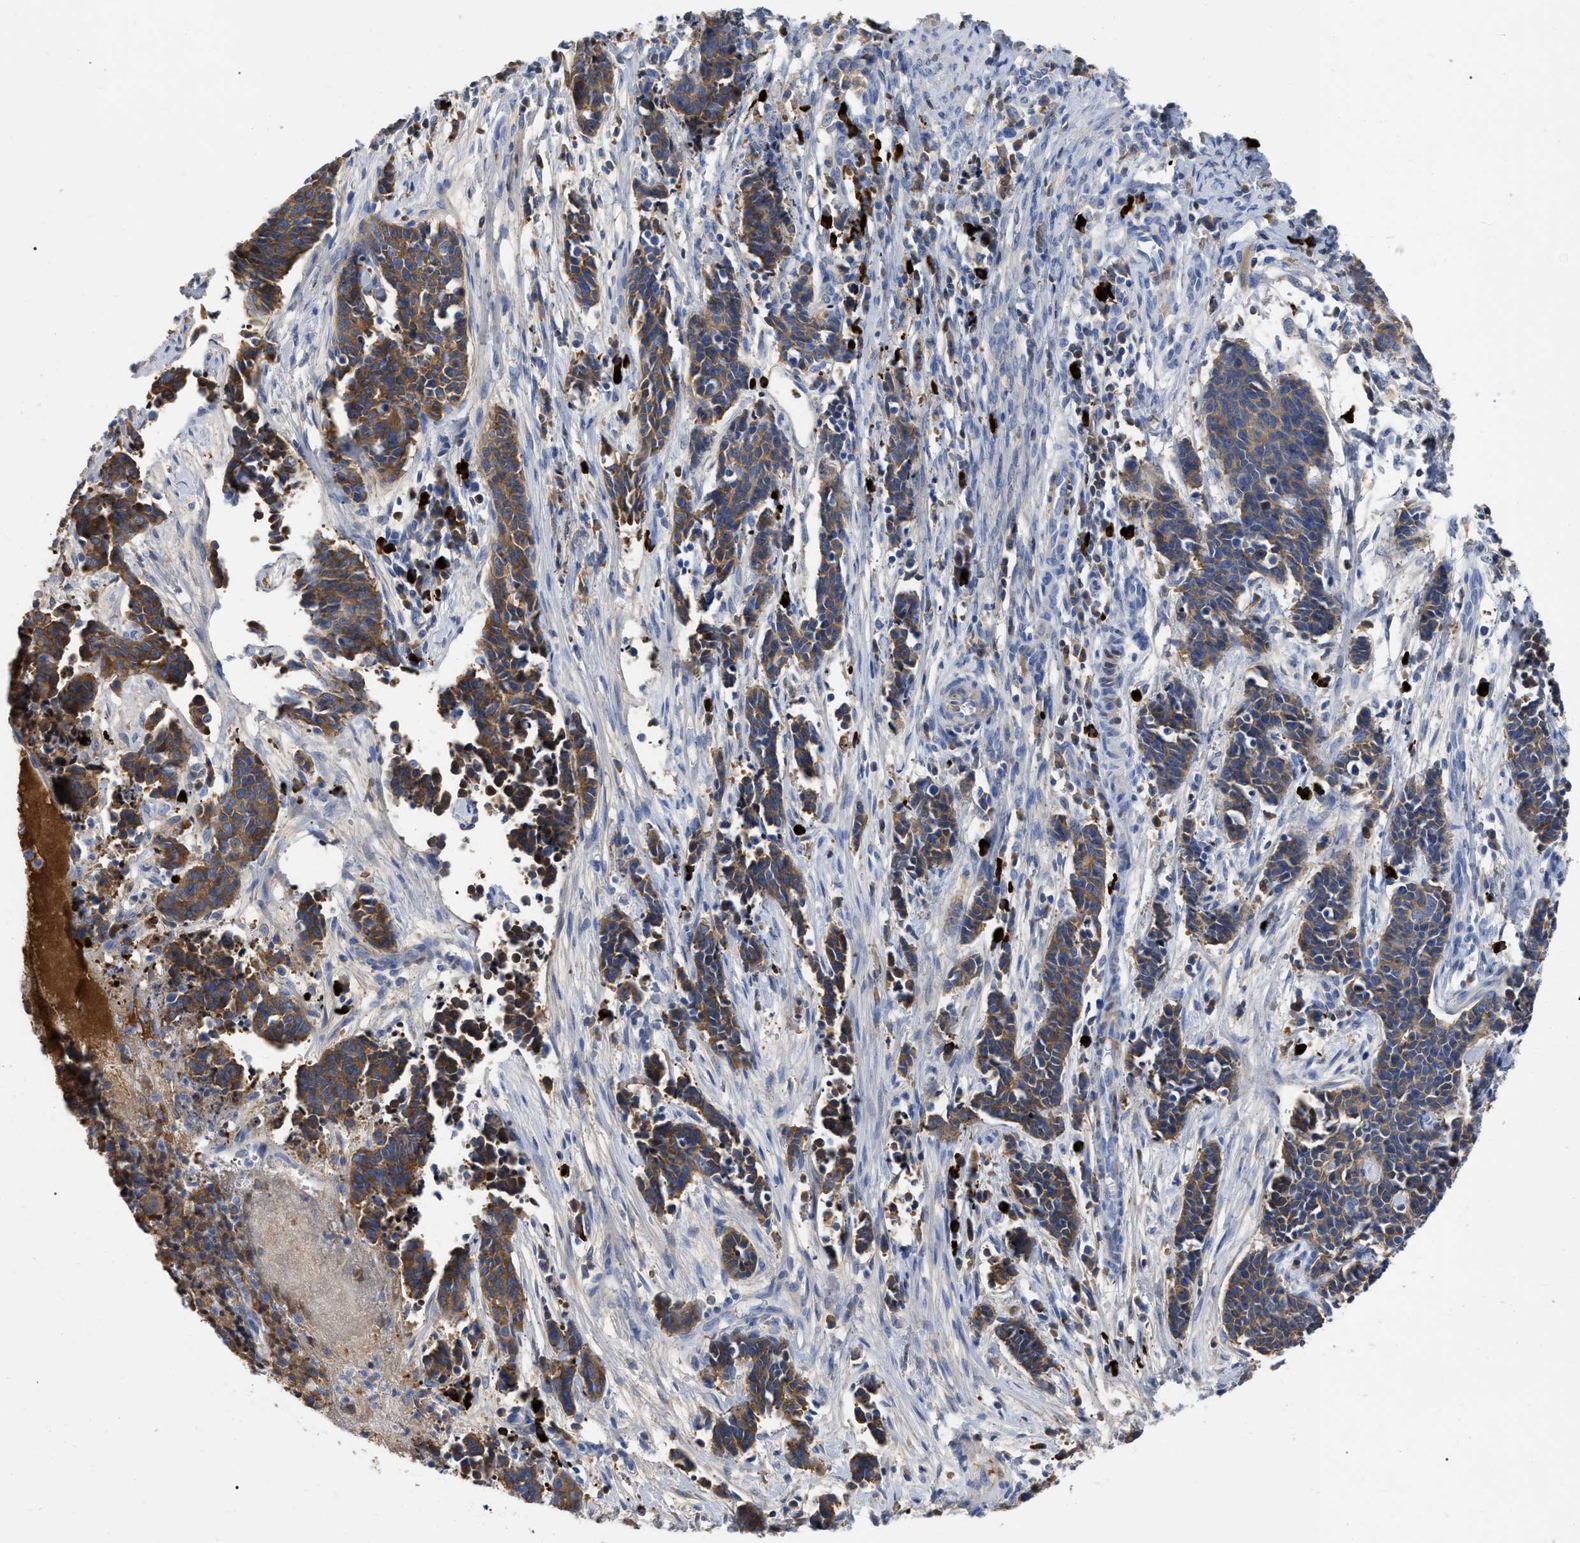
{"staining": {"intensity": "moderate", "quantity": ">75%", "location": "cytoplasmic/membranous"}, "tissue": "cervical cancer", "cell_type": "Tumor cells", "image_type": "cancer", "snomed": [{"axis": "morphology", "description": "Squamous cell carcinoma, NOS"}, {"axis": "topography", "description": "Cervix"}], "caption": "Cervical cancer (squamous cell carcinoma) stained with DAB (3,3'-diaminobenzidine) immunohistochemistry (IHC) exhibits medium levels of moderate cytoplasmic/membranous staining in approximately >75% of tumor cells. The protein of interest is shown in brown color, while the nuclei are stained blue.", "gene": "IGHV5-51", "patient": {"sex": "female", "age": 35}}